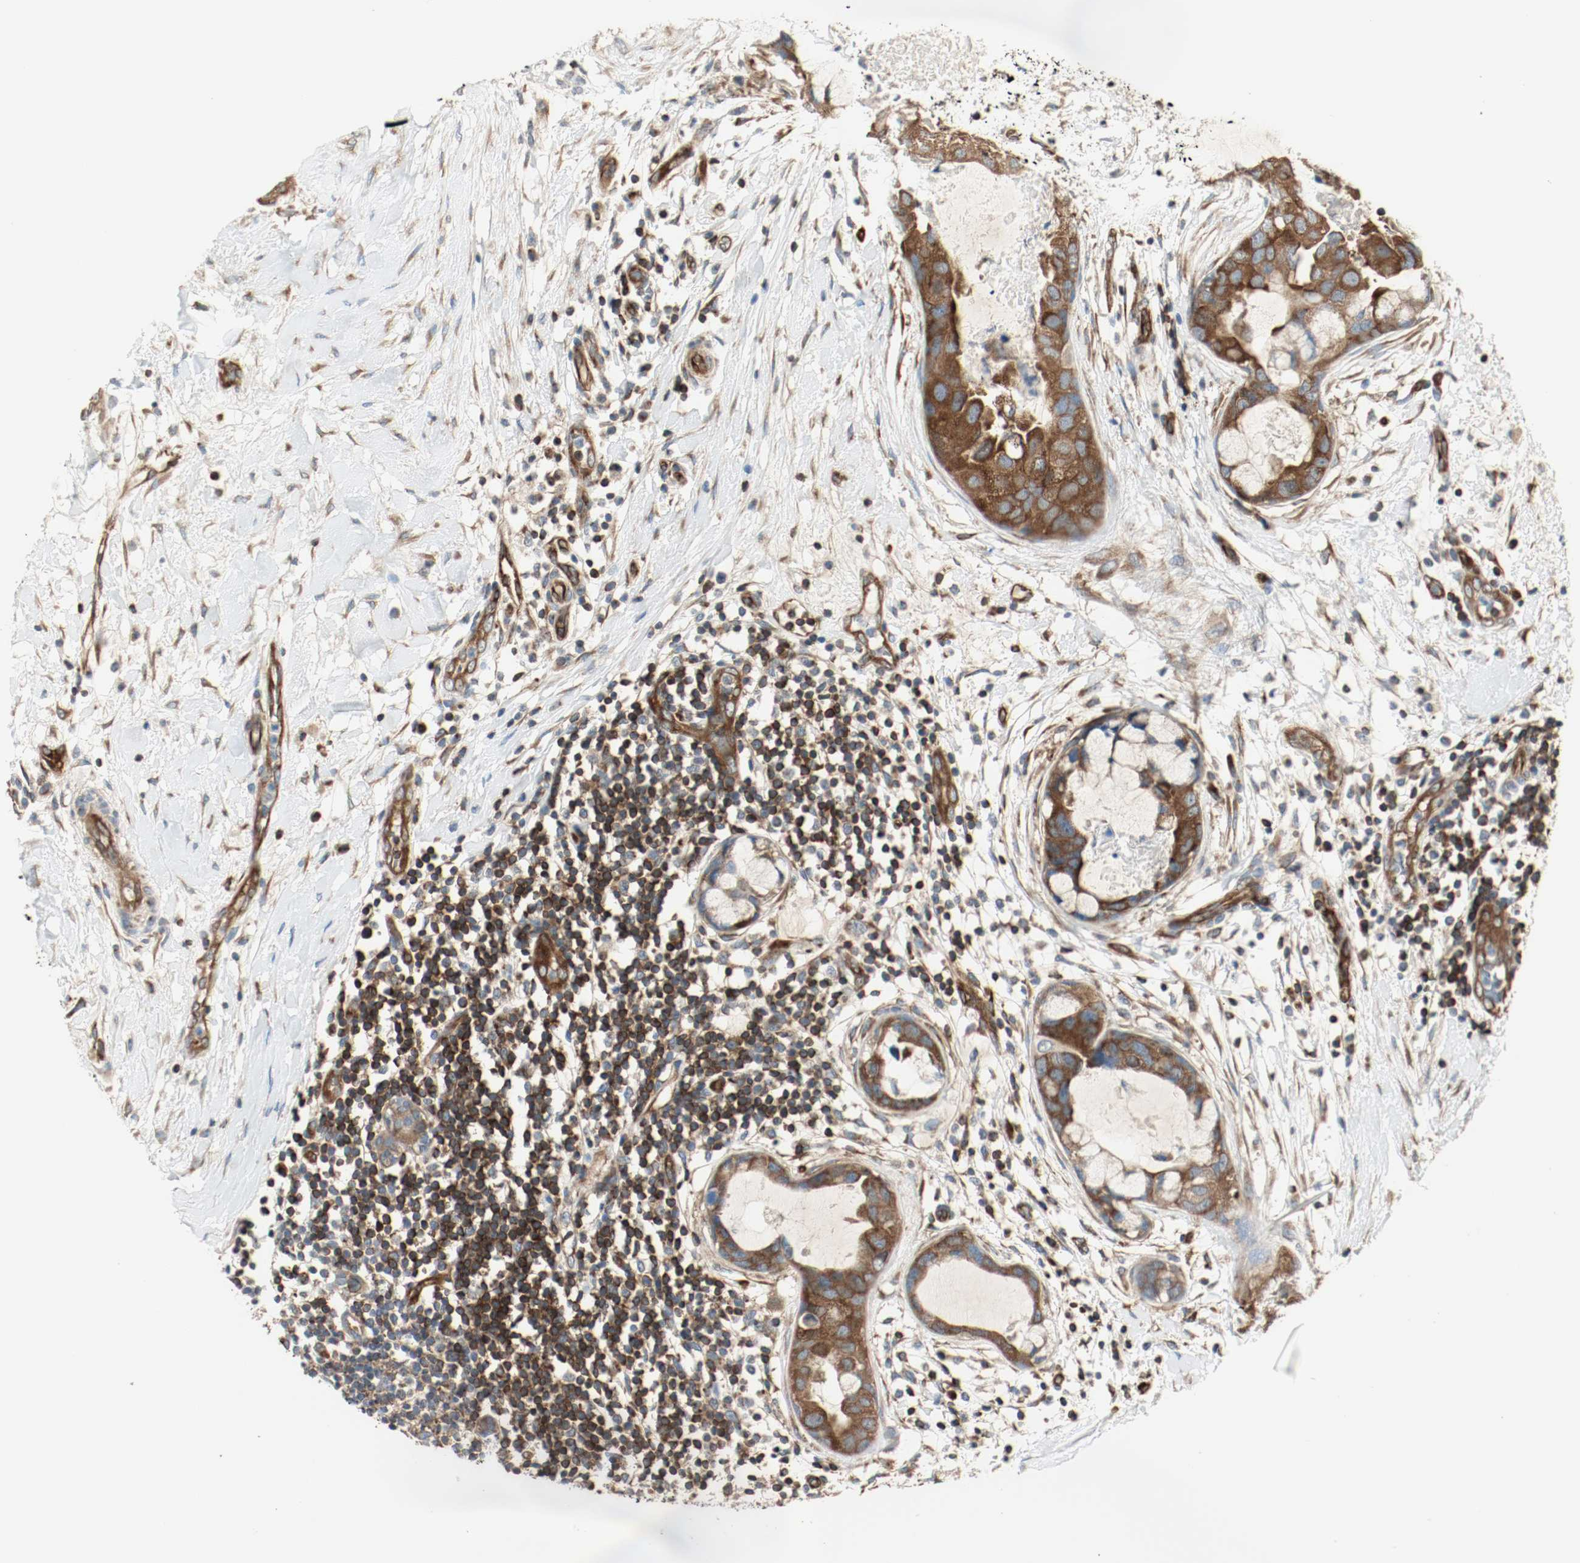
{"staining": {"intensity": "strong", "quantity": ">75%", "location": "cytoplasmic/membranous"}, "tissue": "breast cancer", "cell_type": "Tumor cells", "image_type": "cancer", "snomed": [{"axis": "morphology", "description": "Duct carcinoma"}, {"axis": "topography", "description": "Breast"}], "caption": "Breast cancer stained with a protein marker shows strong staining in tumor cells.", "gene": "PLCG1", "patient": {"sex": "female", "age": 40}}